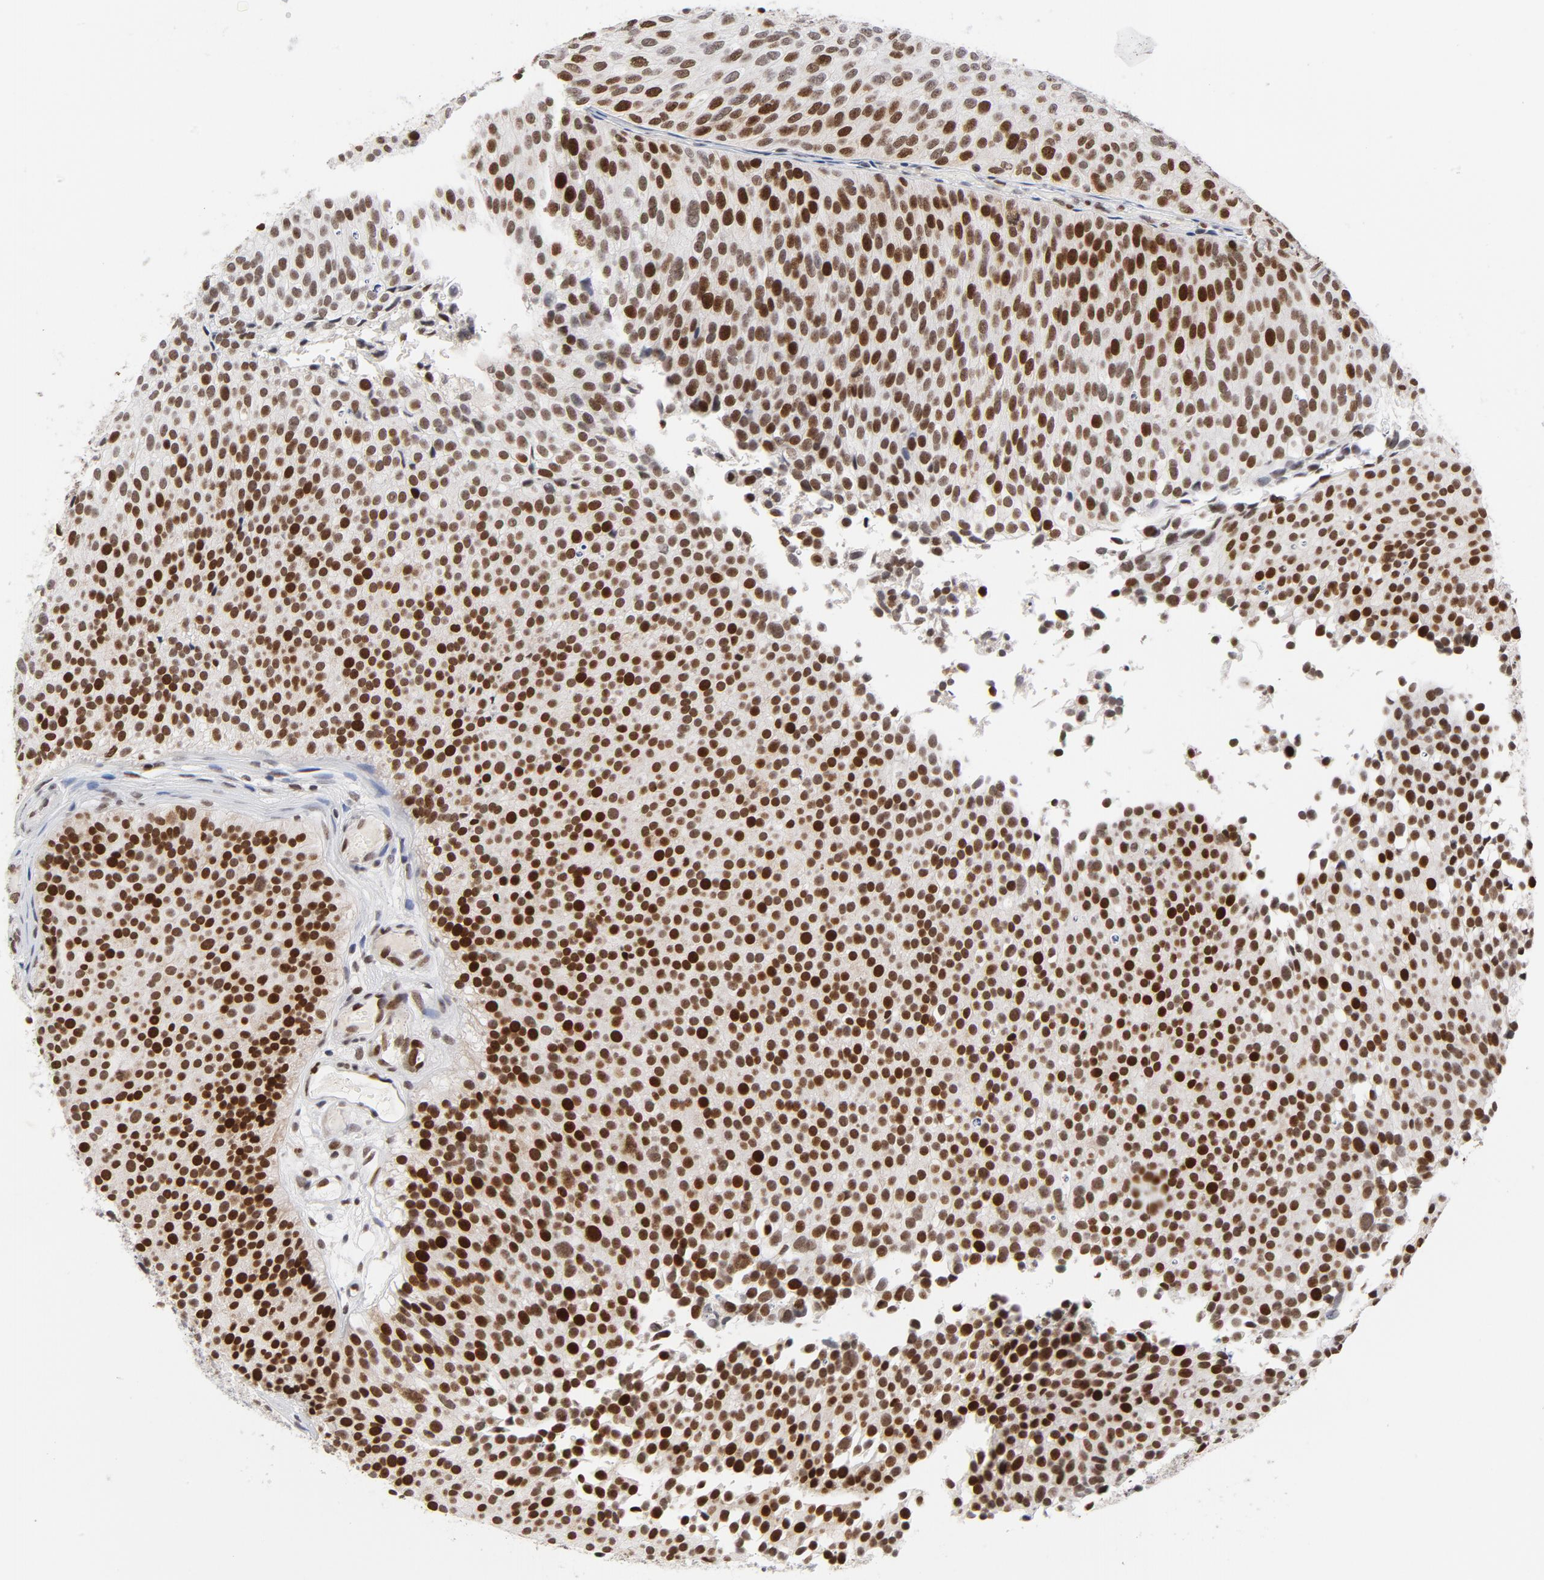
{"staining": {"intensity": "moderate", "quantity": ">75%", "location": "cytoplasmic/membranous,nuclear"}, "tissue": "urothelial cancer", "cell_type": "Tumor cells", "image_type": "cancer", "snomed": [{"axis": "morphology", "description": "Urothelial carcinoma, Low grade"}, {"axis": "topography", "description": "Urinary bladder"}], "caption": "Low-grade urothelial carcinoma stained with DAB (3,3'-diaminobenzidine) IHC reveals medium levels of moderate cytoplasmic/membranous and nuclear positivity in approximately >75% of tumor cells. (DAB (3,3'-diaminobenzidine) IHC, brown staining for protein, blue staining for nuclei).", "gene": "RFC4", "patient": {"sex": "male", "age": 85}}